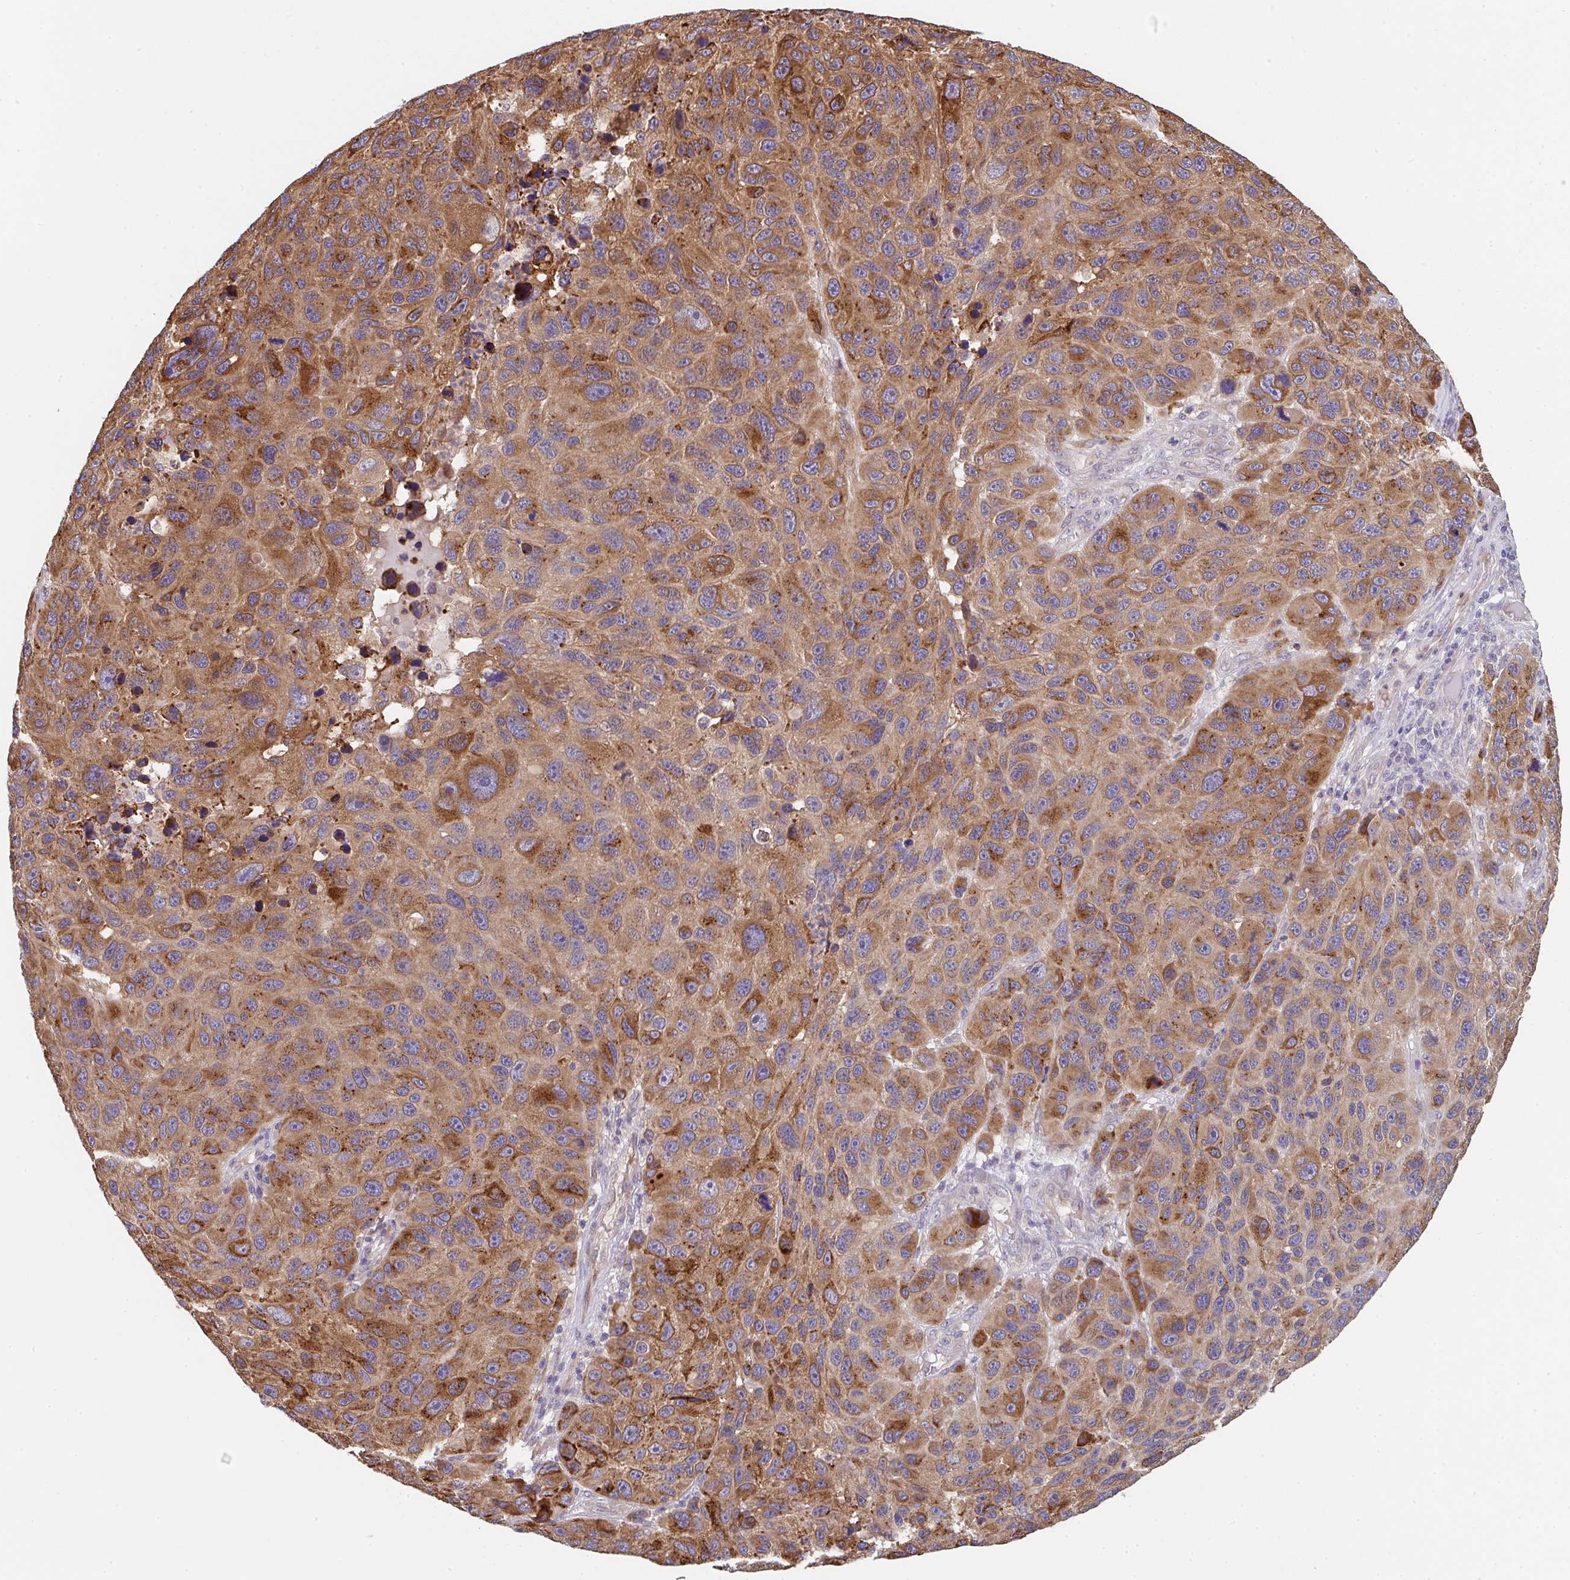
{"staining": {"intensity": "moderate", "quantity": ">75%", "location": "cytoplasmic/membranous"}, "tissue": "melanoma", "cell_type": "Tumor cells", "image_type": "cancer", "snomed": [{"axis": "morphology", "description": "Malignant melanoma, NOS"}, {"axis": "topography", "description": "Skin"}], "caption": "This photomicrograph displays malignant melanoma stained with immunohistochemistry (IHC) to label a protein in brown. The cytoplasmic/membranous of tumor cells show moderate positivity for the protein. Nuclei are counter-stained blue.", "gene": "TSPAN31", "patient": {"sex": "male", "age": 53}}